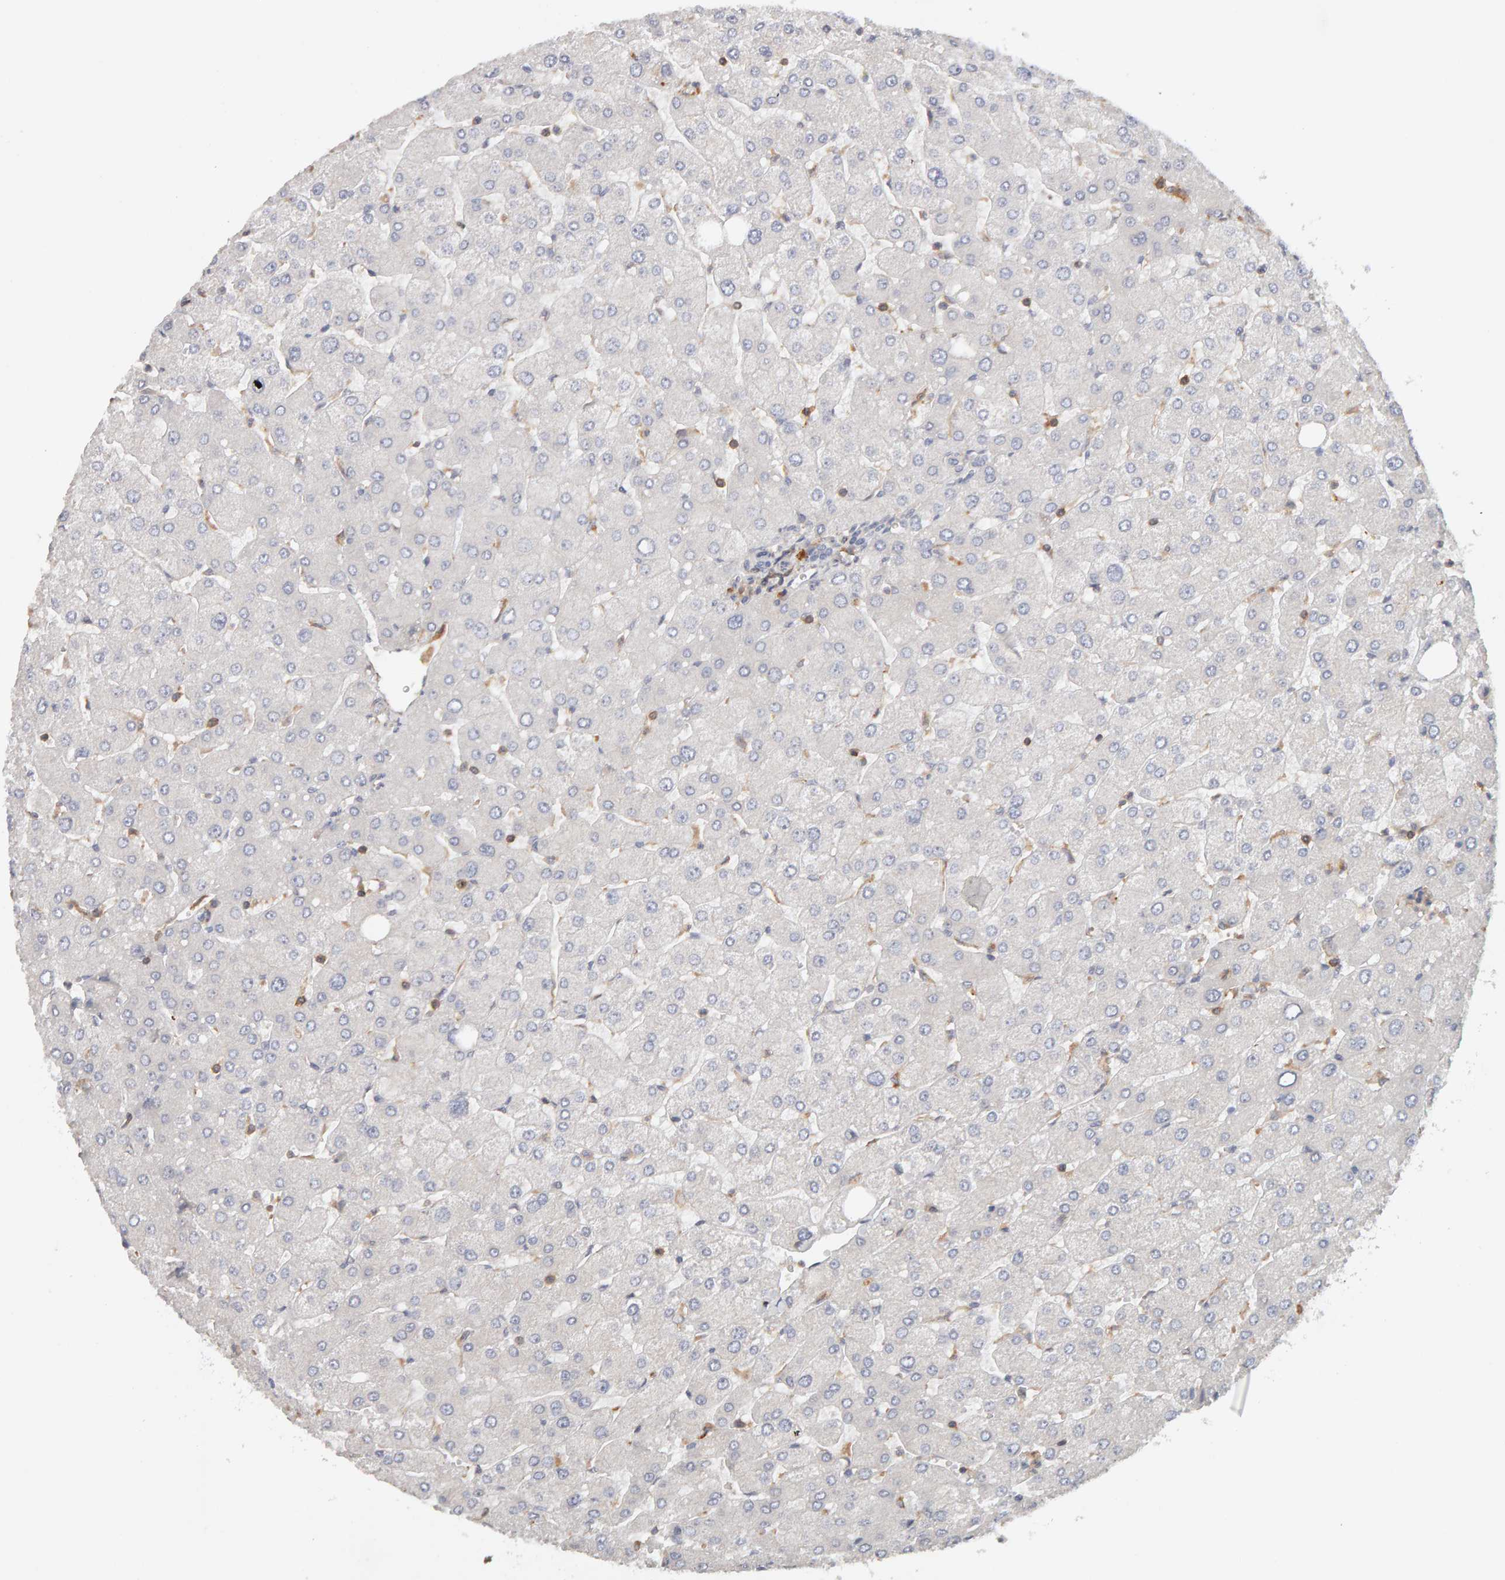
{"staining": {"intensity": "negative", "quantity": "none", "location": "none"}, "tissue": "liver", "cell_type": "Cholangiocytes", "image_type": "normal", "snomed": [{"axis": "morphology", "description": "Normal tissue, NOS"}, {"axis": "topography", "description": "Liver"}], "caption": "Cholangiocytes are negative for brown protein staining in benign liver. (DAB (3,3'-diaminobenzidine) immunohistochemistry (IHC), high magnification).", "gene": "NUDCD1", "patient": {"sex": "male", "age": 55}}